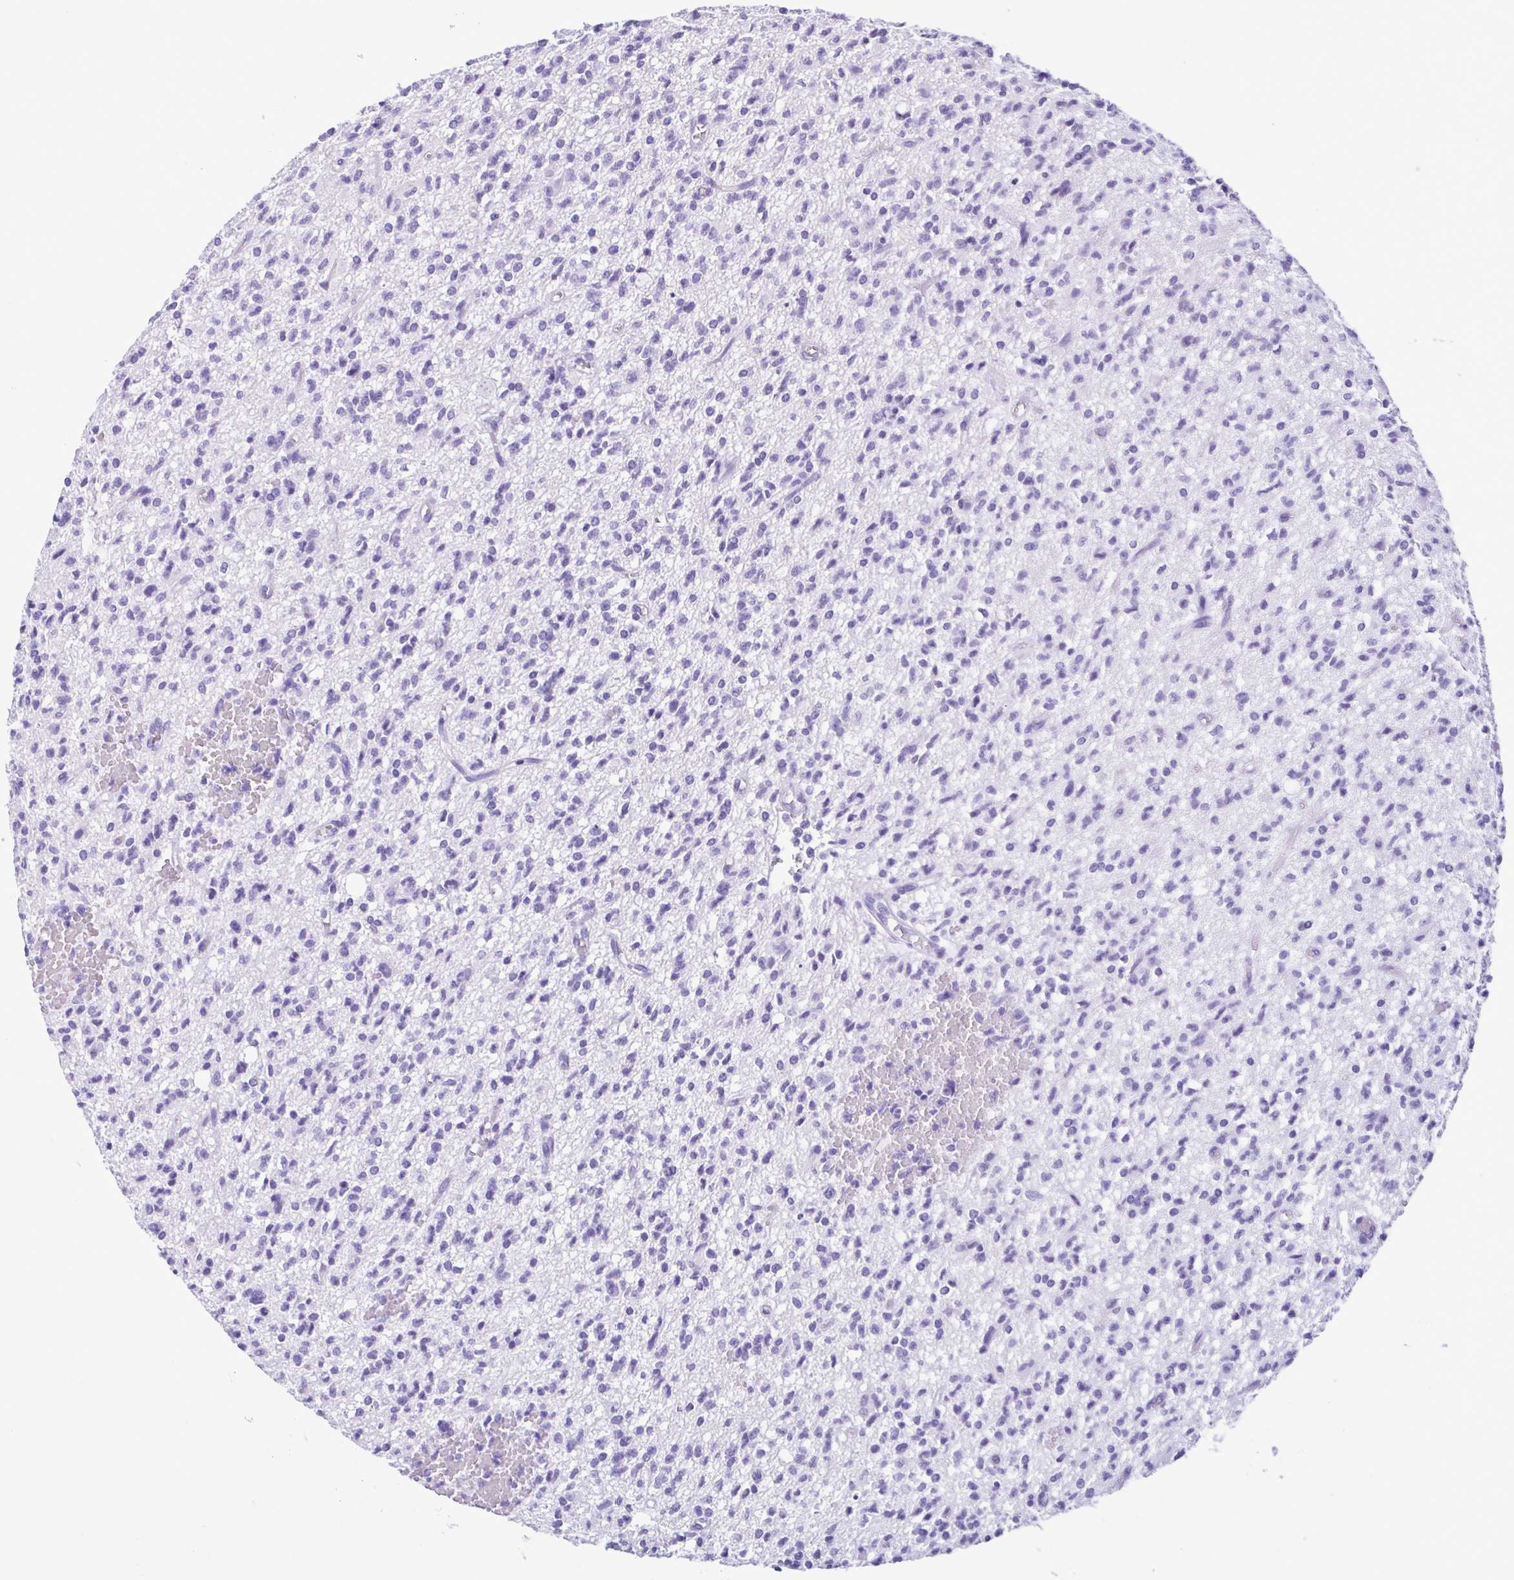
{"staining": {"intensity": "negative", "quantity": "none", "location": "none"}, "tissue": "glioma", "cell_type": "Tumor cells", "image_type": "cancer", "snomed": [{"axis": "morphology", "description": "Glioma, malignant, Low grade"}, {"axis": "topography", "description": "Brain"}], "caption": "This micrograph is of glioma stained with IHC to label a protein in brown with the nuclei are counter-stained blue. There is no staining in tumor cells.", "gene": "CBY2", "patient": {"sex": "male", "age": 64}}